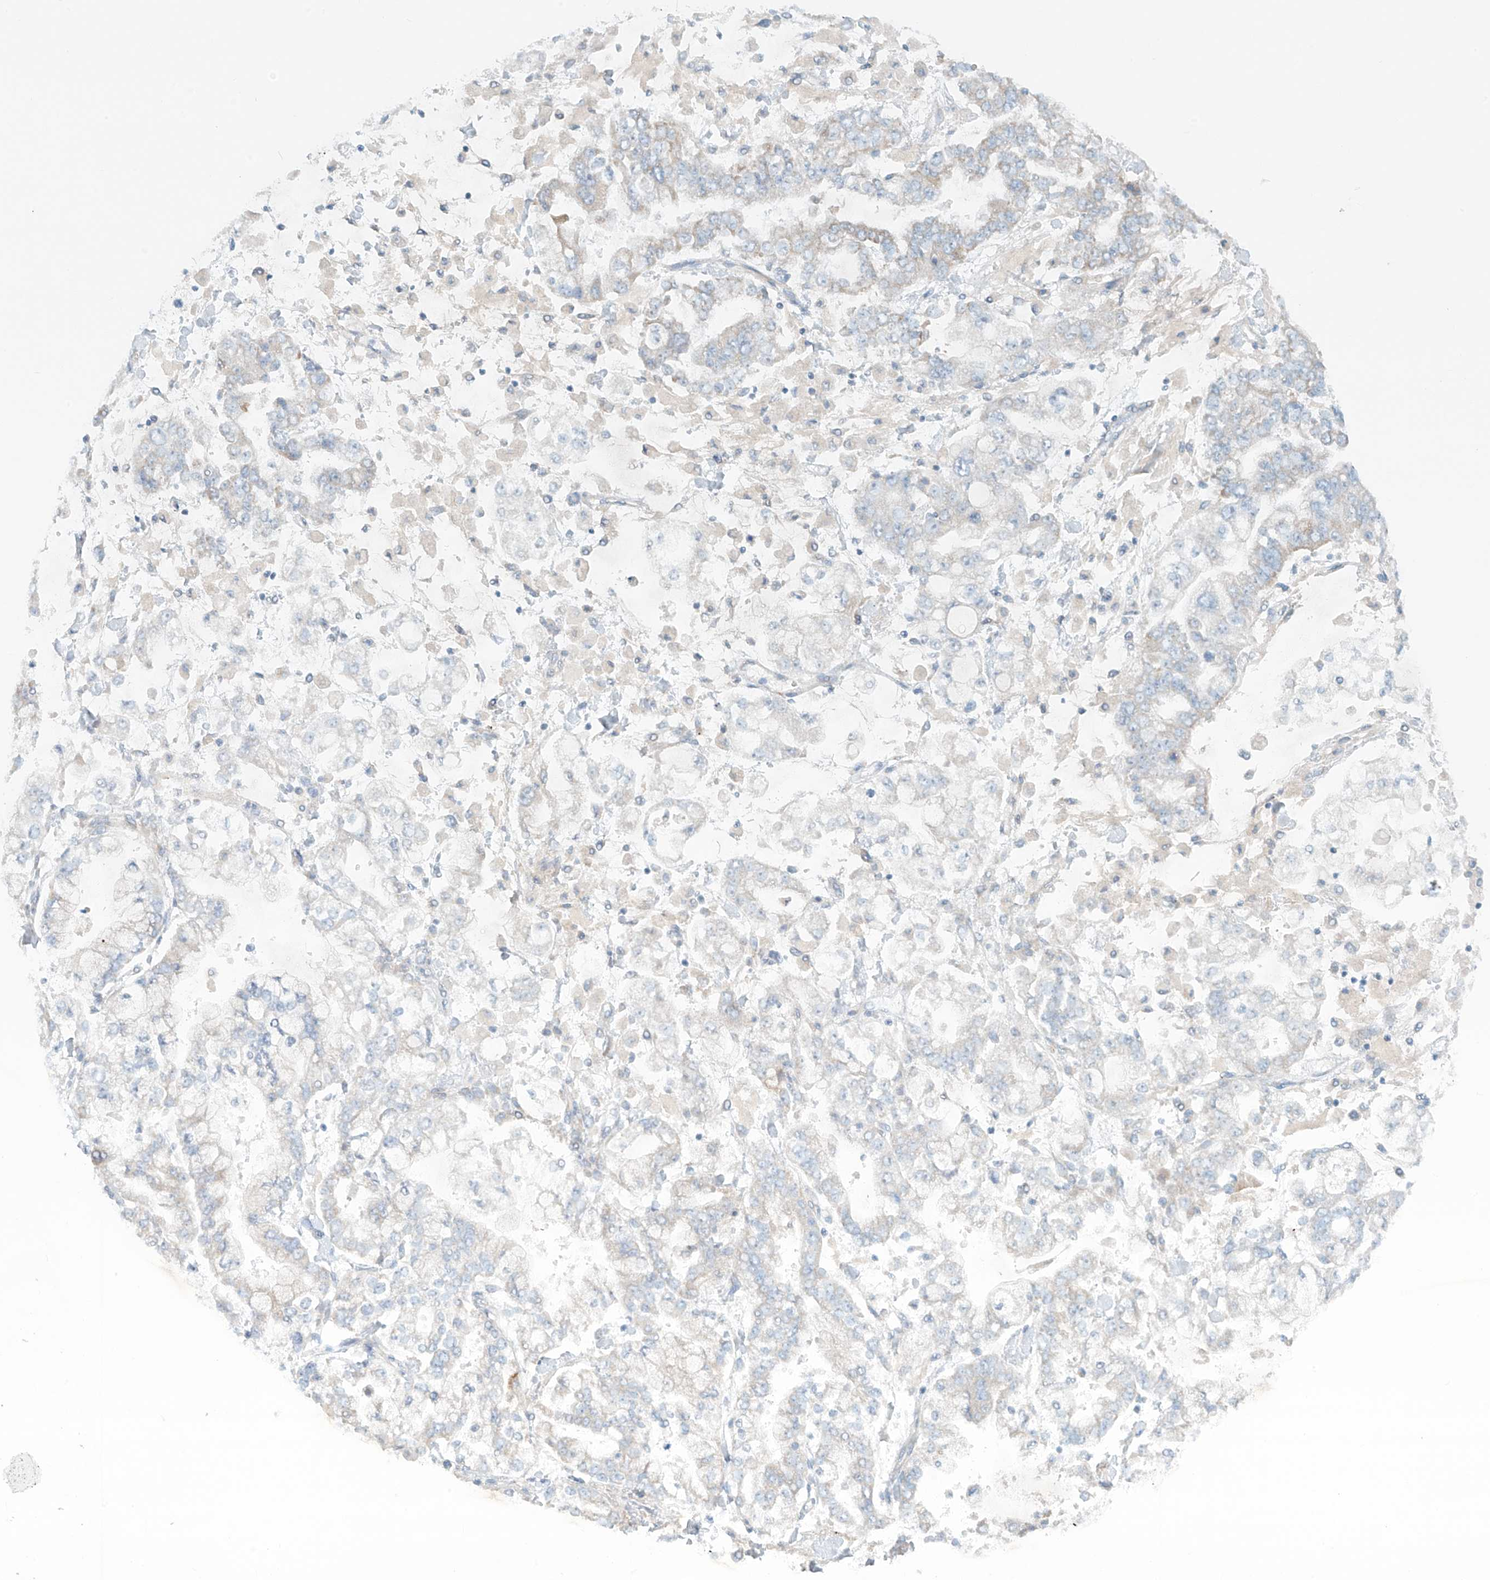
{"staining": {"intensity": "negative", "quantity": "none", "location": "none"}, "tissue": "stomach cancer", "cell_type": "Tumor cells", "image_type": "cancer", "snomed": [{"axis": "morphology", "description": "Normal tissue, NOS"}, {"axis": "morphology", "description": "Adenocarcinoma, NOS"}, {"axis": "topography", "description": "Stomach, upper"}, {"axis": "topography", "description": "Stomach"}], "caption": "IHC micrograph of adenocarcinoma (stomach) stained for a protein (brown), which reveals no expression in tumor cells. (Brightfield microscopy of DAB immunohistochemistry (IHC) at high magnification).", "gene": "UST", "patient": {"sex": "male", "age": 76}}